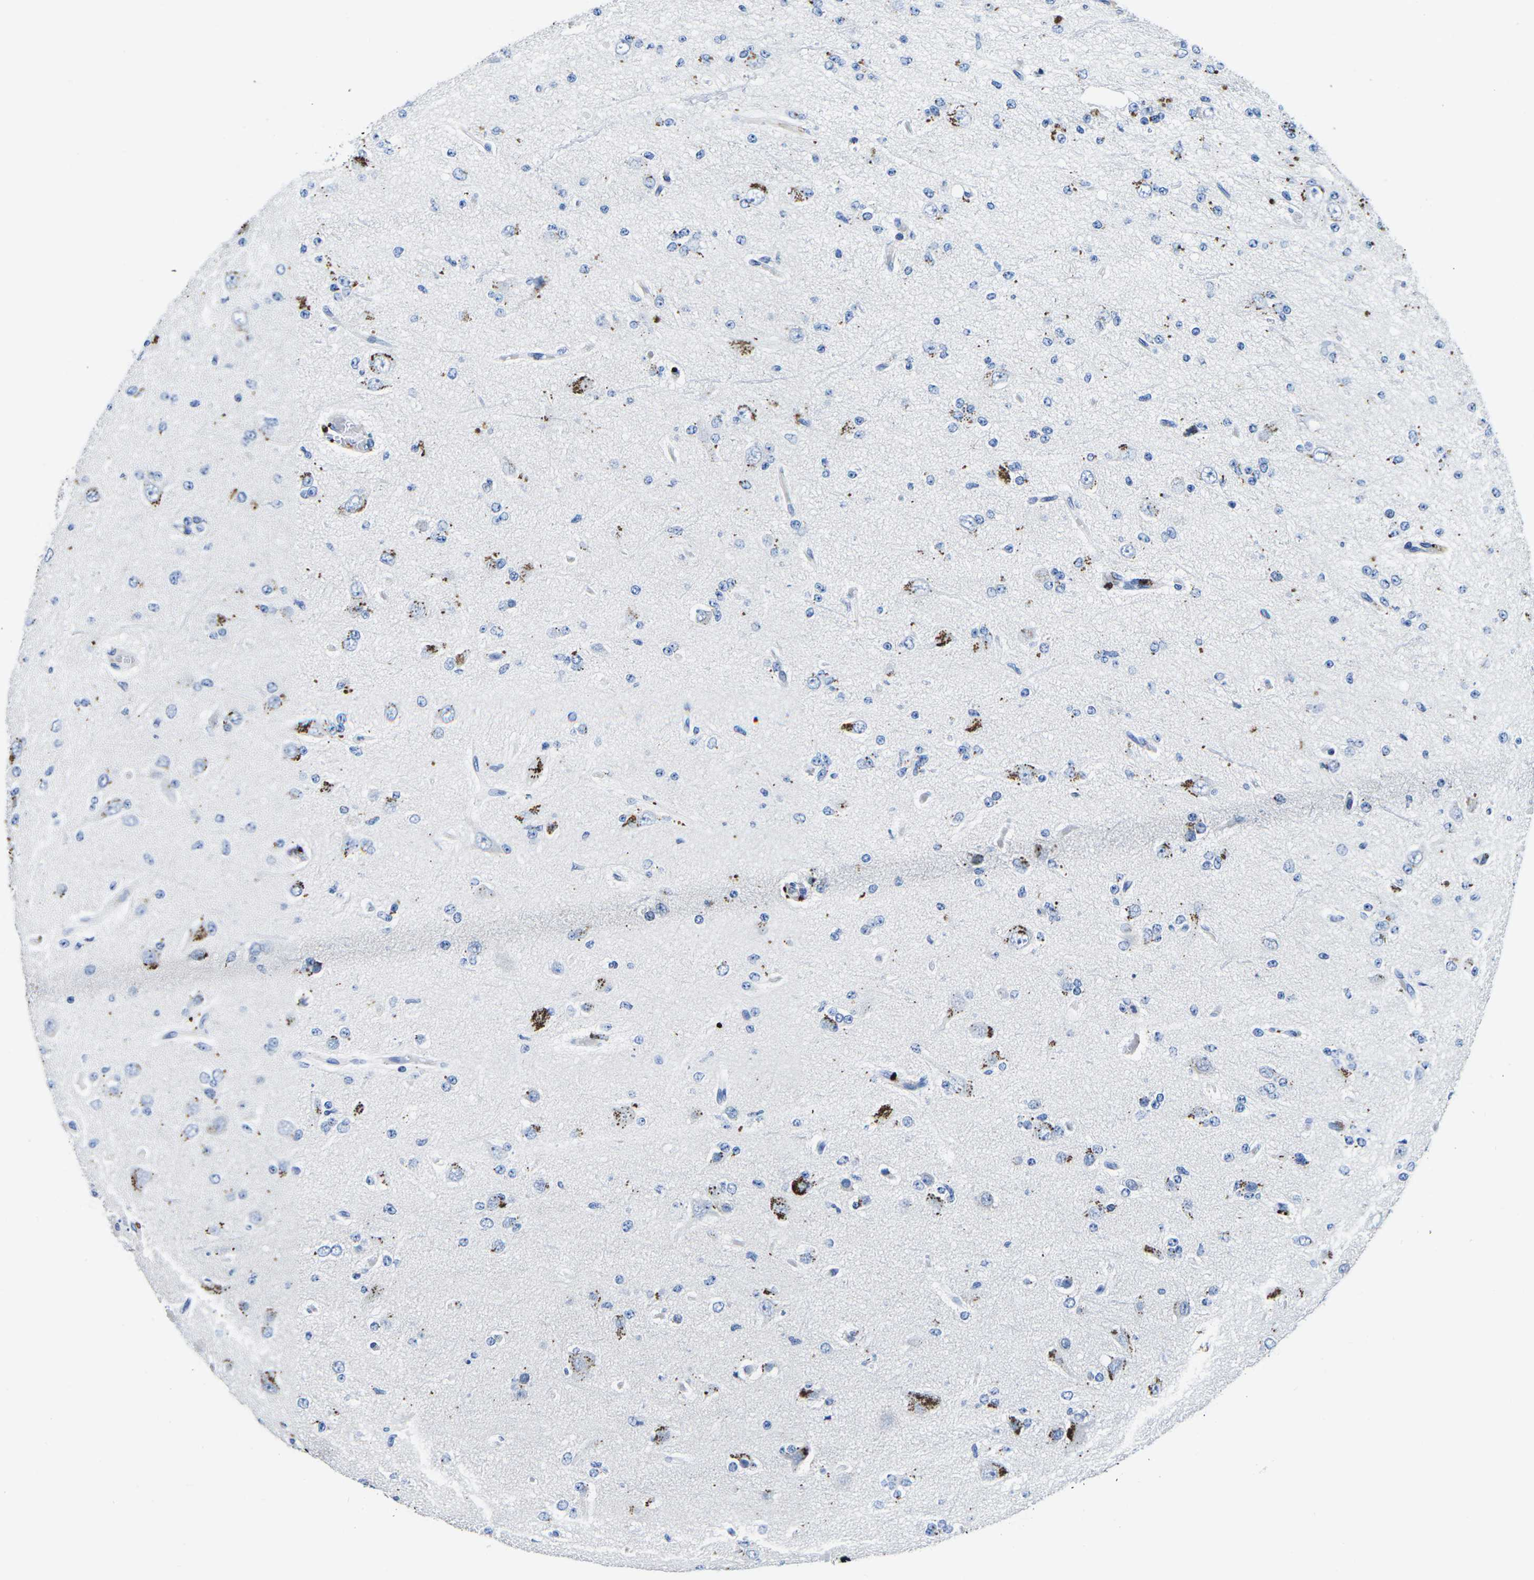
{"staining": {"intensity": "negative", "quantity": "none", "location": "none"}, "tissue": "glioma", "cell_type": "Tumor cells", "image_type": "cancer", "snomed": [{"axis": "morphology", "description": "Glioma, malignant, Low grade"}, {"axis": "topography", "description": "Brain"}], "caption": "Tumor cells are negative for brown protein staining in glioma.", "gene": "CTSW", "patient": {"sex": "male", "age": 38}}